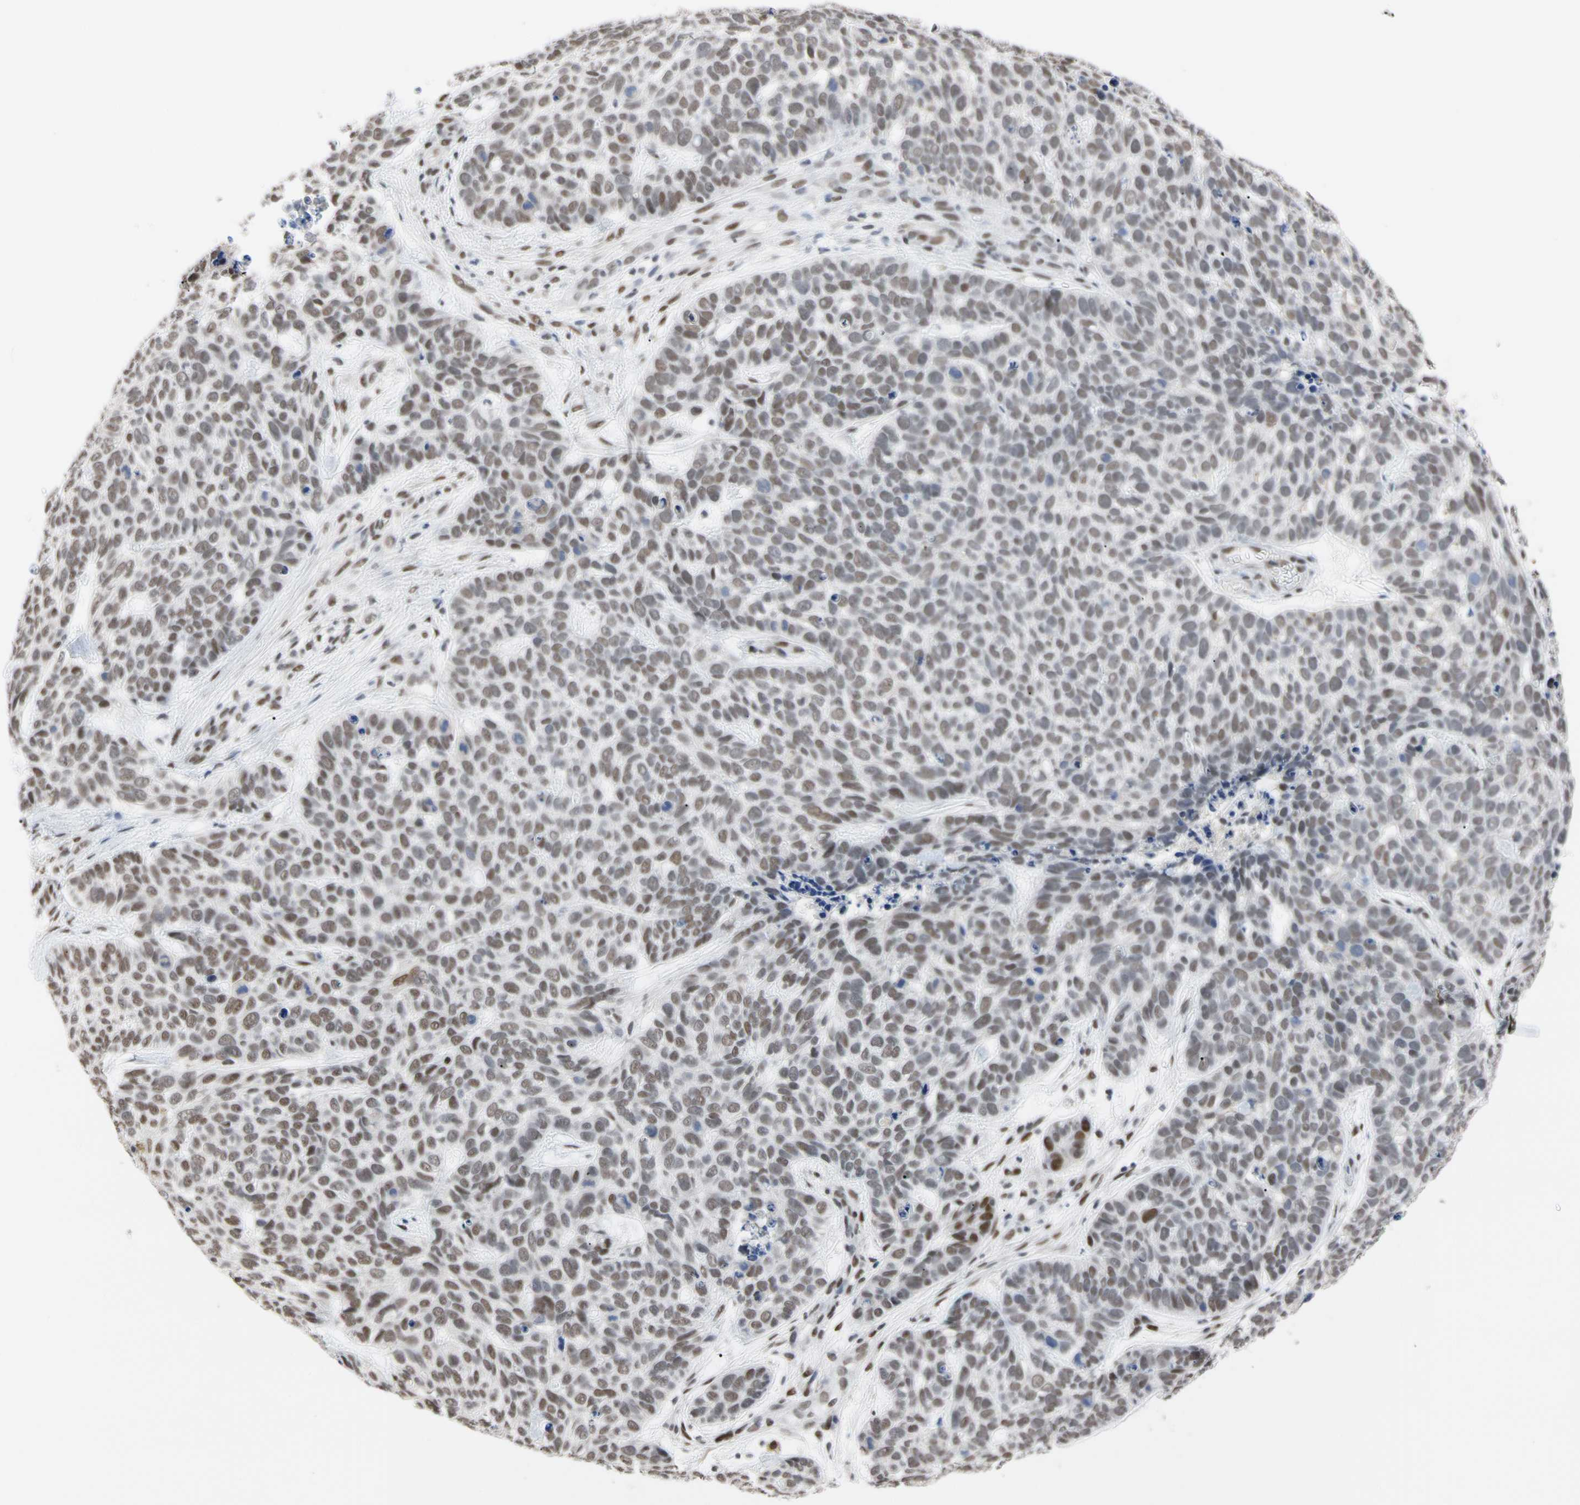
{"staining": {"intensity": "weak", "quantity": ">75%", "location": "nuclear"}, "tissue": "skin cancer", "cell_type": "Tumor cells", "image_type": "cancer", "snomed": [{"axis": "morphology", "description": "Basal cell carcinoma"}, {"axis": "topography", "description": "Skin"}], "caption": "Immunohistochemical staining of skin basal cell carcinoma exhibits low levels of weak nuclear protein positivity in about >75% of tumor cells.", "gene": "FAM98B", "patient": {"sex": "male", "age": 87}}